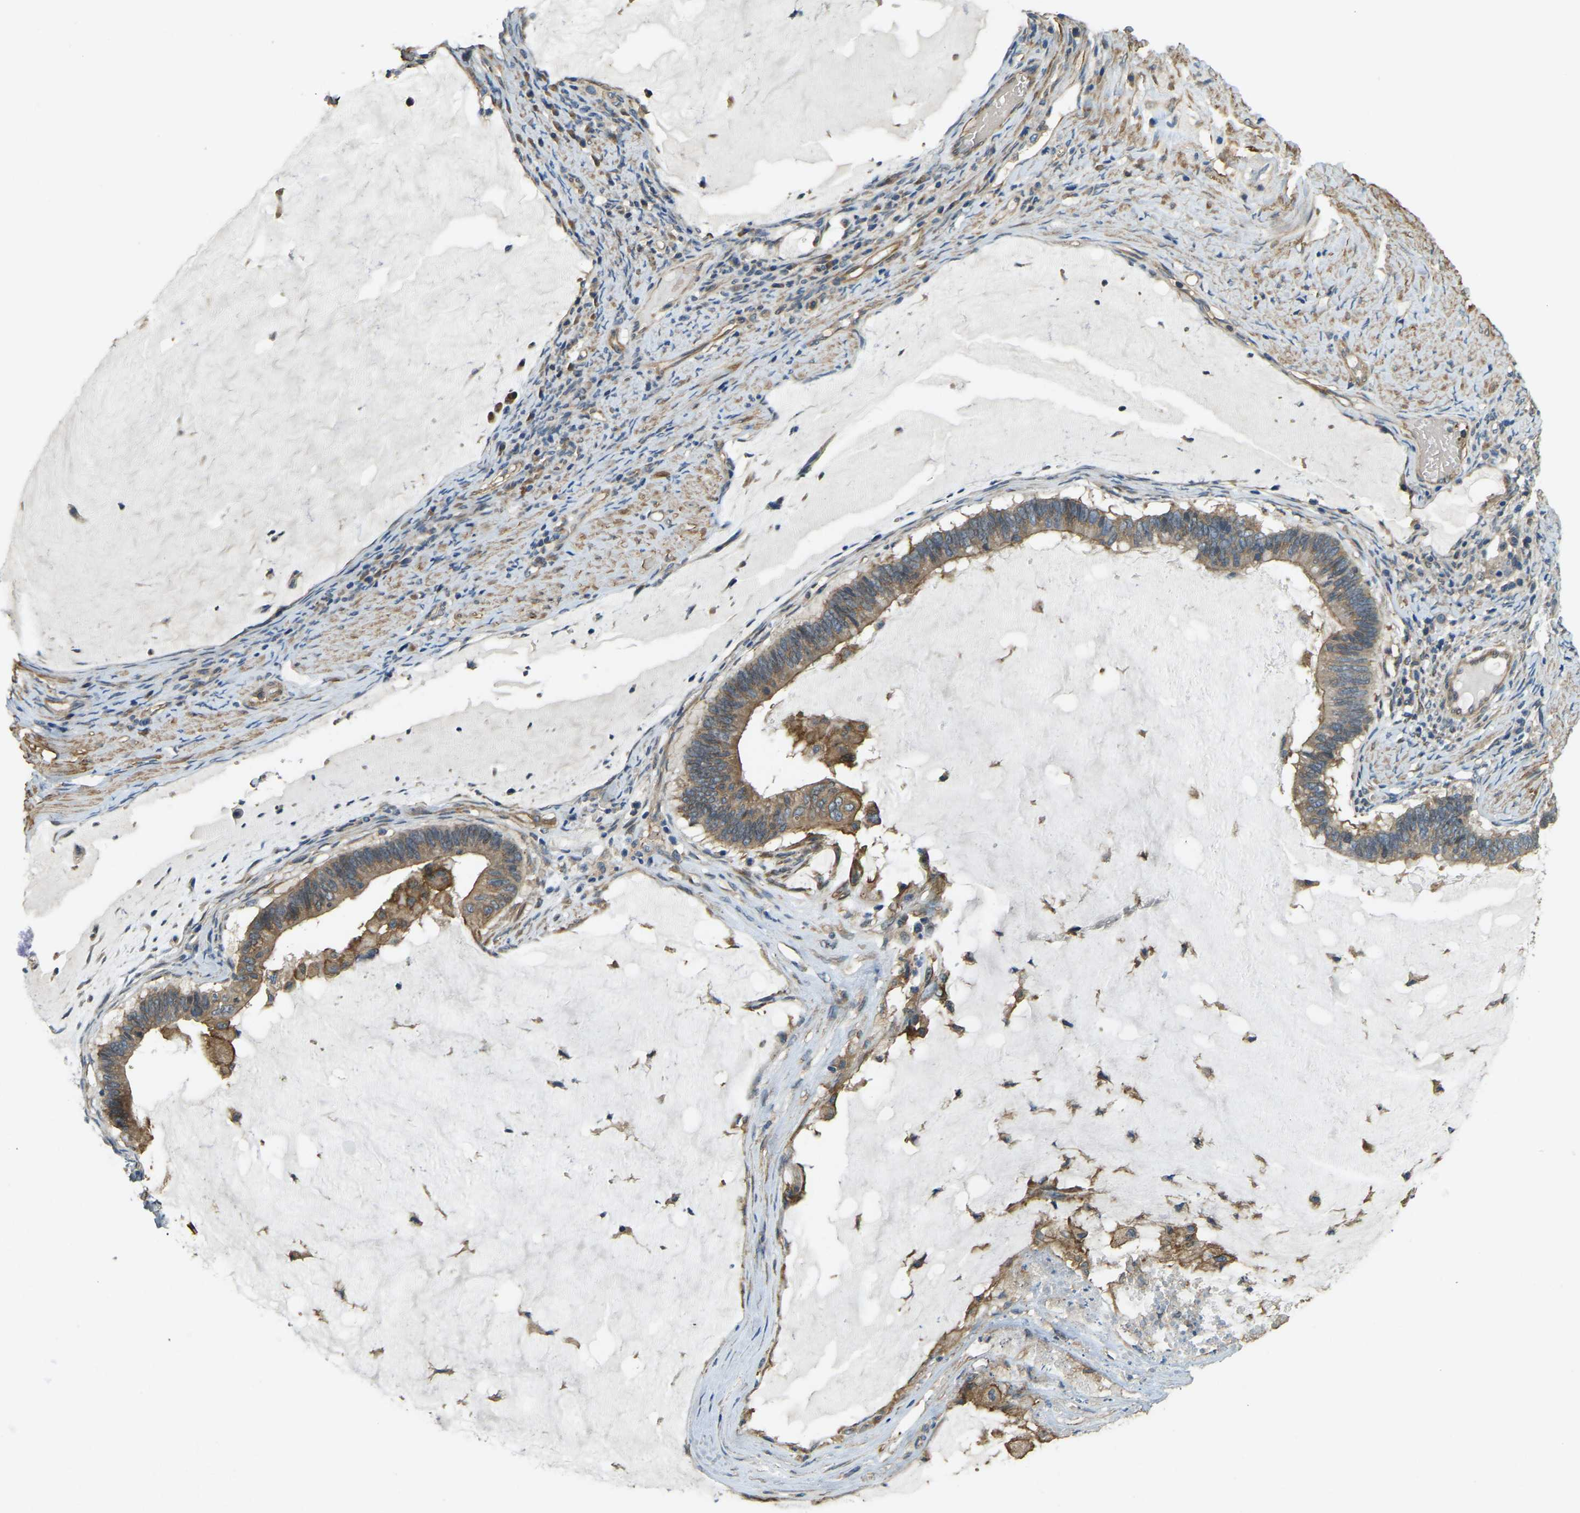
{"staining": {"intensity": "moderate", "quantity": ">75%", "location": "cytoplasmic/membranous"}, "tissue": "ovarian cancer", "cell_type": "Tumor cells", "image_type": "cancer", "snomed": [{"axis": "morphology", "description": "Cystadenocarcinoma, mucinous, NOS"}, {"axis": "topography", "description": "Ovary"}], "caption": "Ovarian cancer stained with immunohistochemistry reveals moderate cytoplasmic/membranous positivity in about >75% of tumor cells. Using DAB (brown) and hematoxylin (blue) stains, captured at high magnification using brightfield microscopy.", "gene": "ERGIC1", "patient": {"sex": "female", "age": 61}}